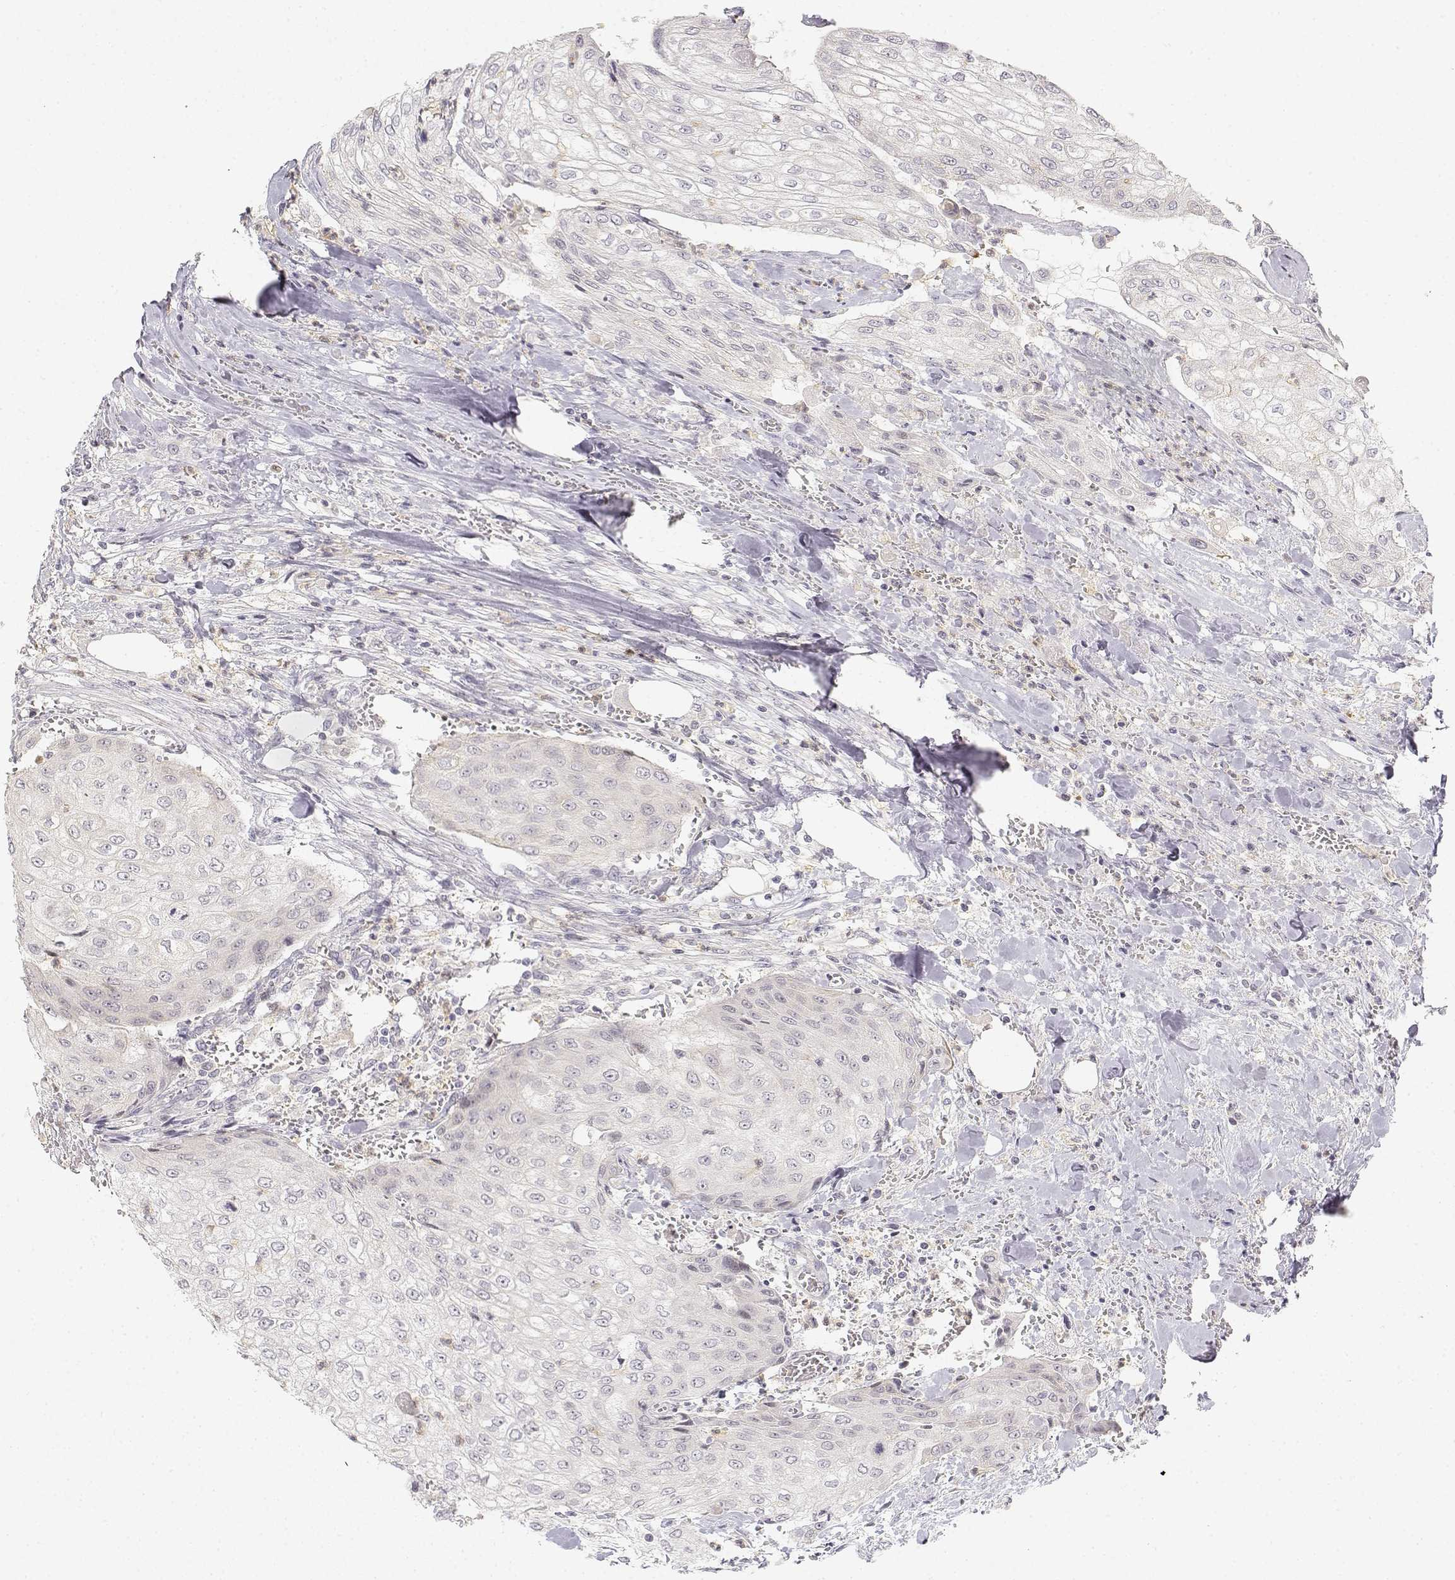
{"staining": {"intensity": "negative", "quantity": "none", "location": "none"}, "tissue": "urothelial cancer", "cell_type": "Tumor cells", "image_type": "cancer", "snomed": [{"axis": "morphology", "description": "Urothelial carcinoma, High grade"}, {"axis": "topography", "description": "Urinary bladder"}], "caption": "IHC of urothelial cancer shows no expression in tumor cells. (Immunohistochemistry (ihc), brightfield microscopy, high magnification).", "gene": "GLIPR1L2", "patient": {"sex": "male", "age": 62}}